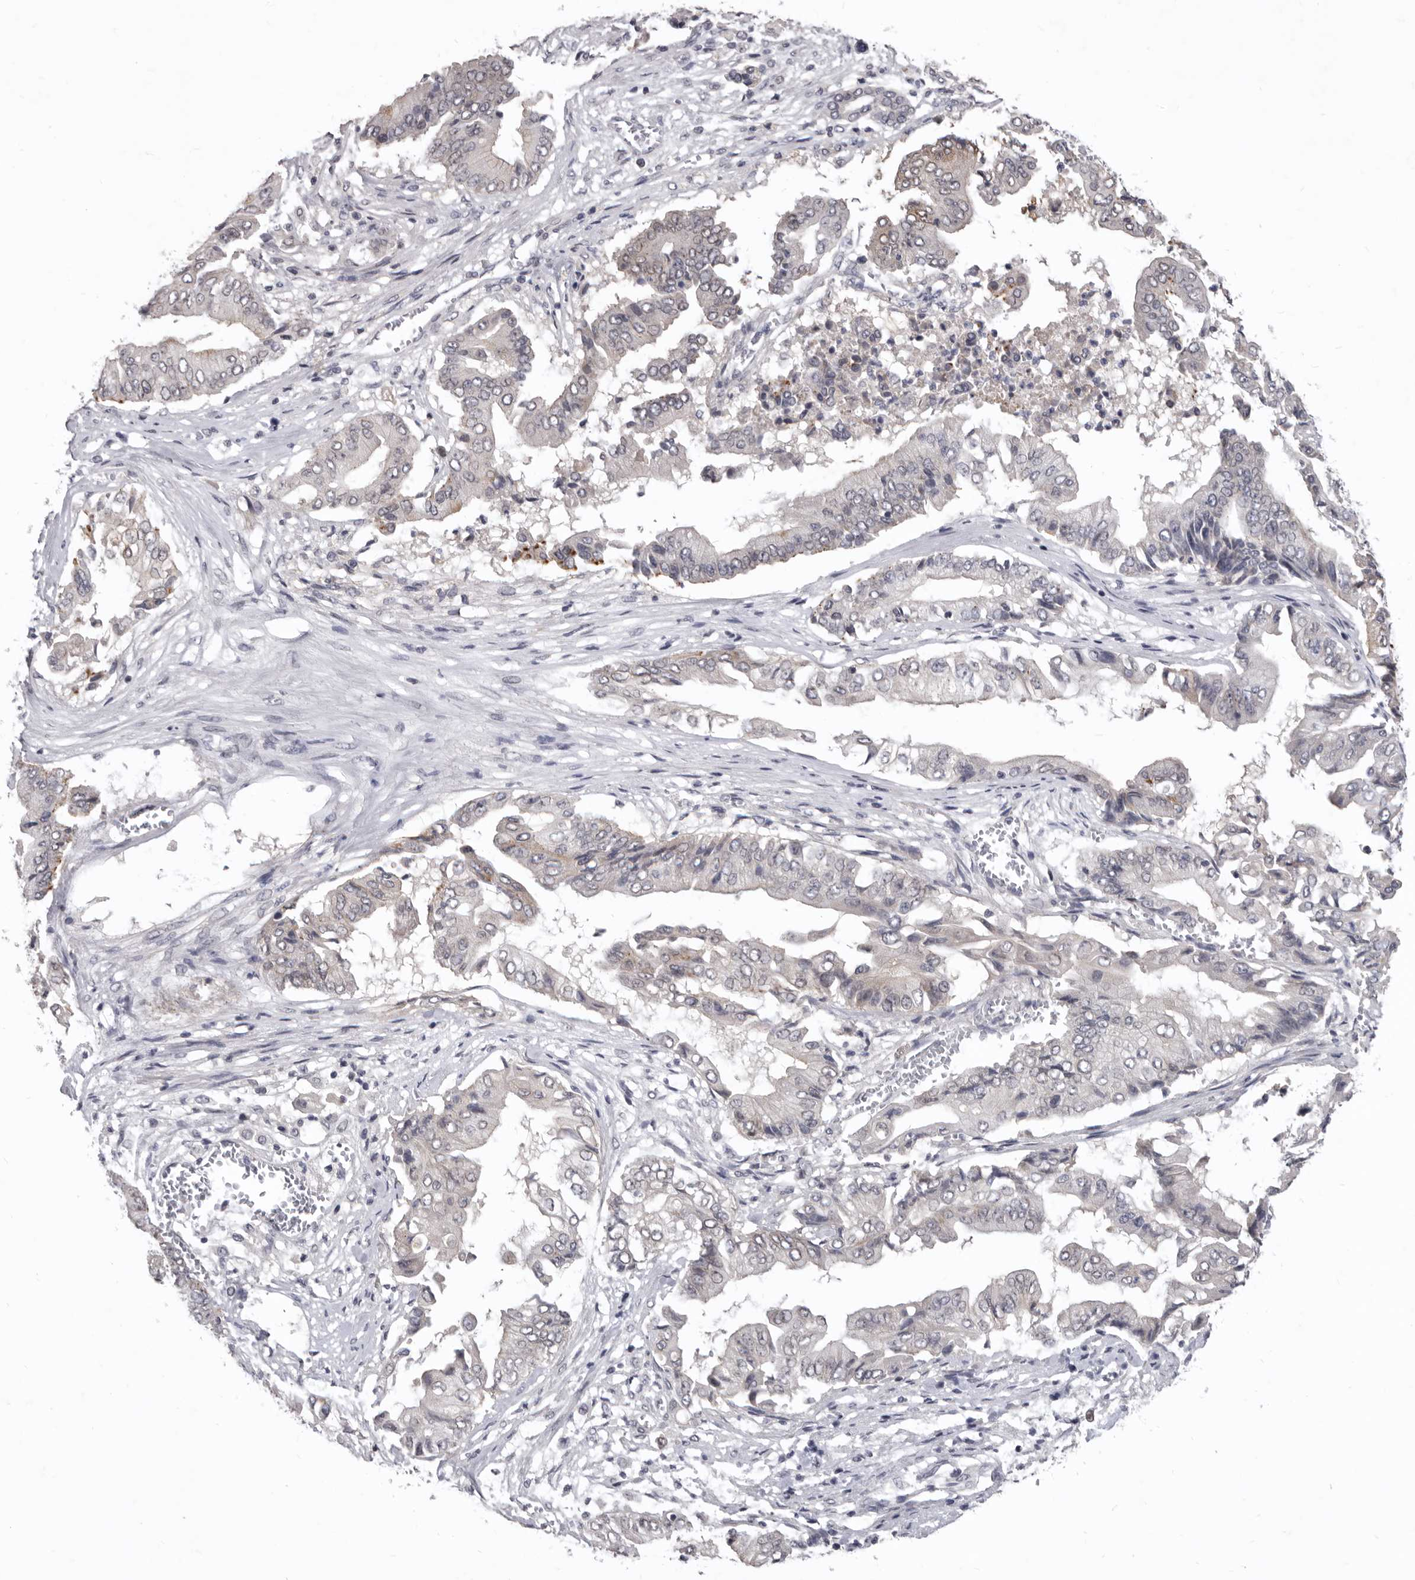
{"staining": {"intensity": "negative", "quantity": "none", "location": "none"}, "tissue": "pancreatic cancer", "cell_type": "Tumor cells", "image_type": "cancer", "snomed": [{"axis": "morphology", "description": "Adenocarcinoma, NOS"}, {"axis": "topography", "description": "Pancreas"}], "caption": "This is an immunohistochemistry (IHC) image of adenocarcinoma (pancreatic). There is no staining in tumor cells.", "gene": "SULT1E1", "patient": {"sex": "female", "age": 77}}